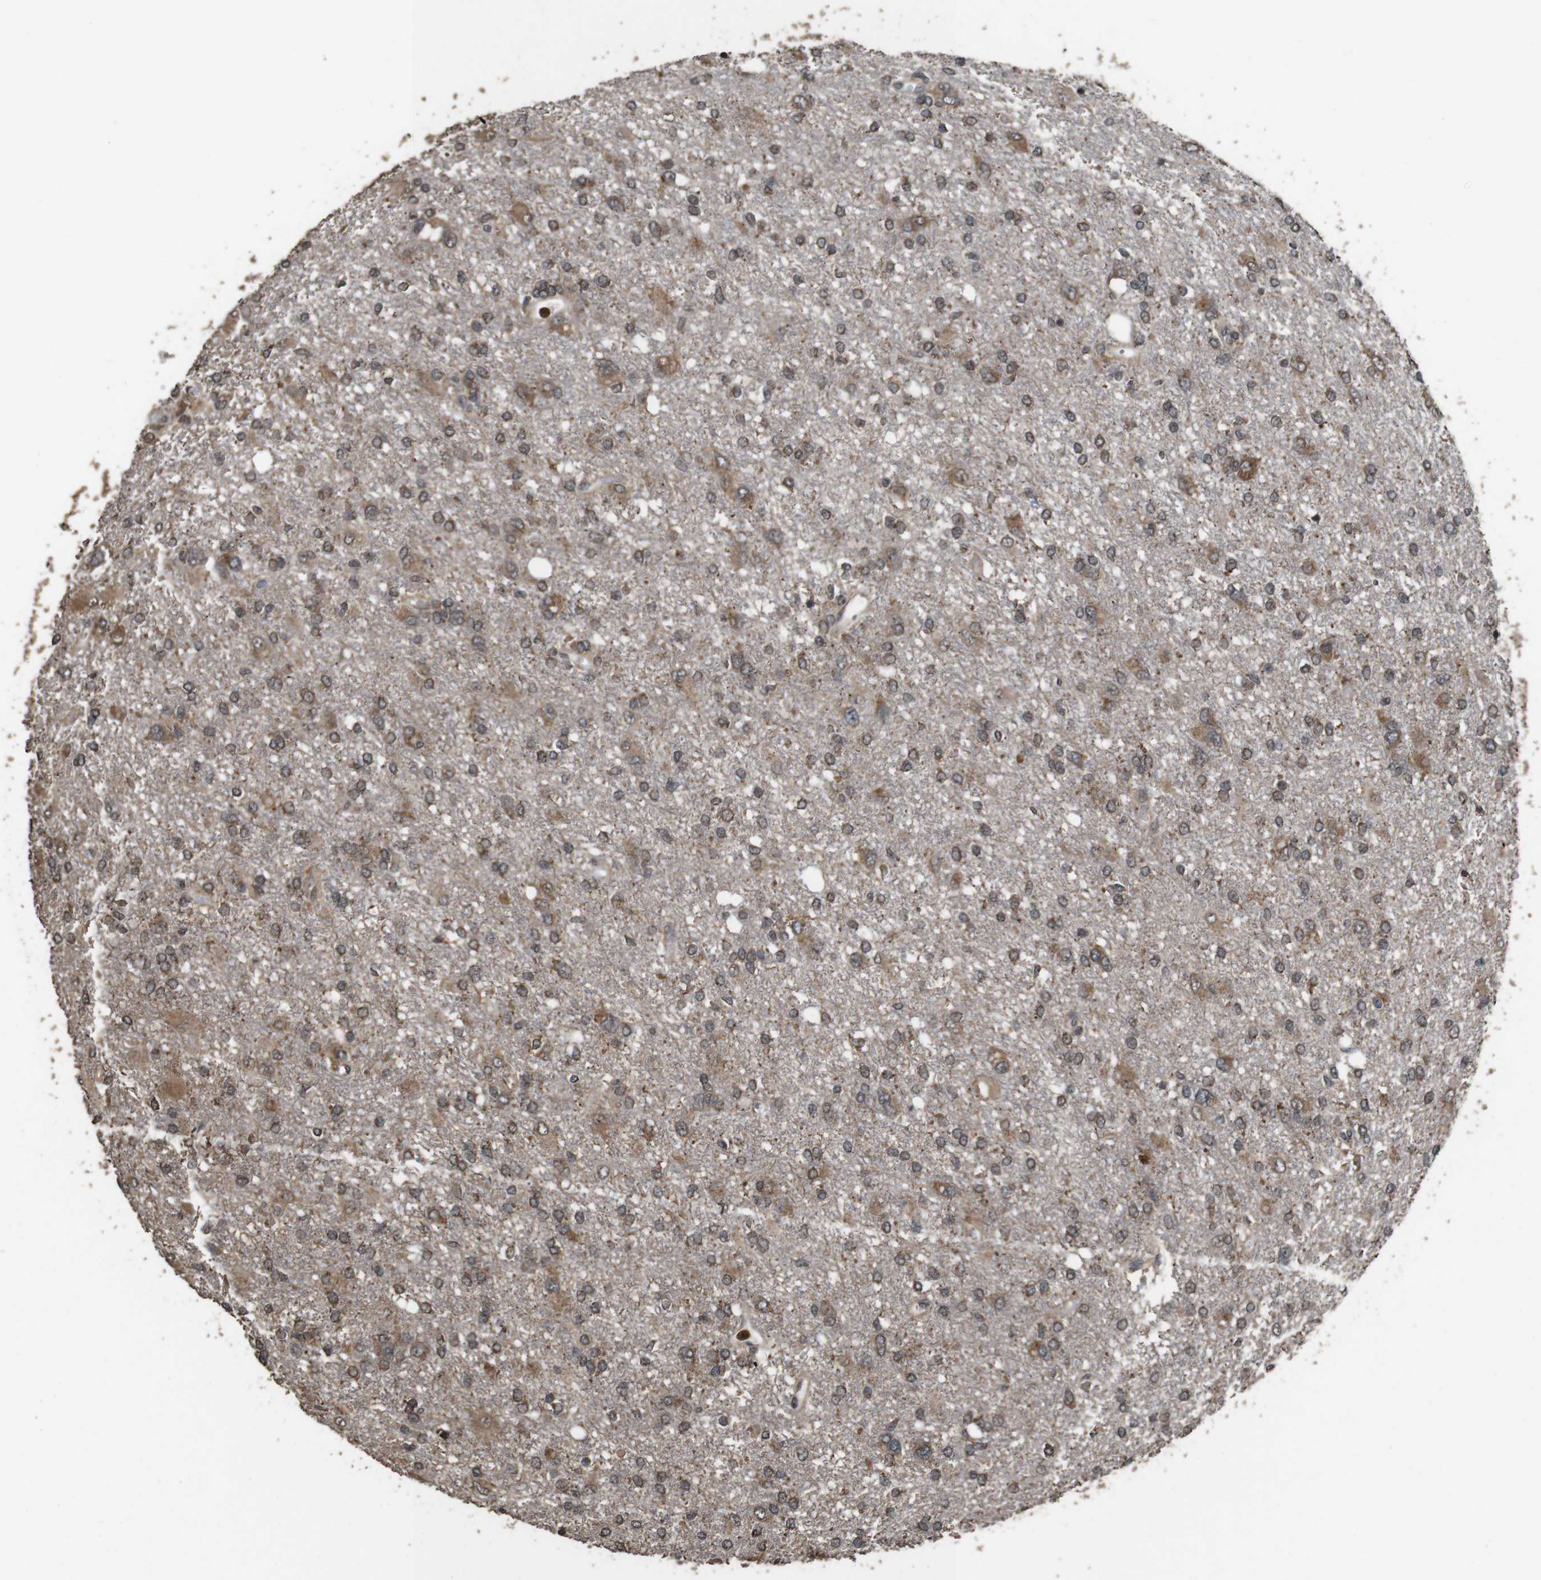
{"staining": {"intensity": "moderate", "quantity": "25%-75%", "location": "cytoplasmic/membranous"}, "tissue": "glioma", "cell_type": "Tumor cells", "image_type": "cancer", "snomed": [{"axis": "morphology", "description": "Glioma, malignant, High grade"}, {"axis": "topography", "description": "Brain"}], "caption": "Malignant high-grade glioma tissue displays moderate cytoplasmic/membranous positivity in approximately 25%-75% of tumor cells", "gene": "RRAS2", "patient": {"sex": "female", "age": 59}}